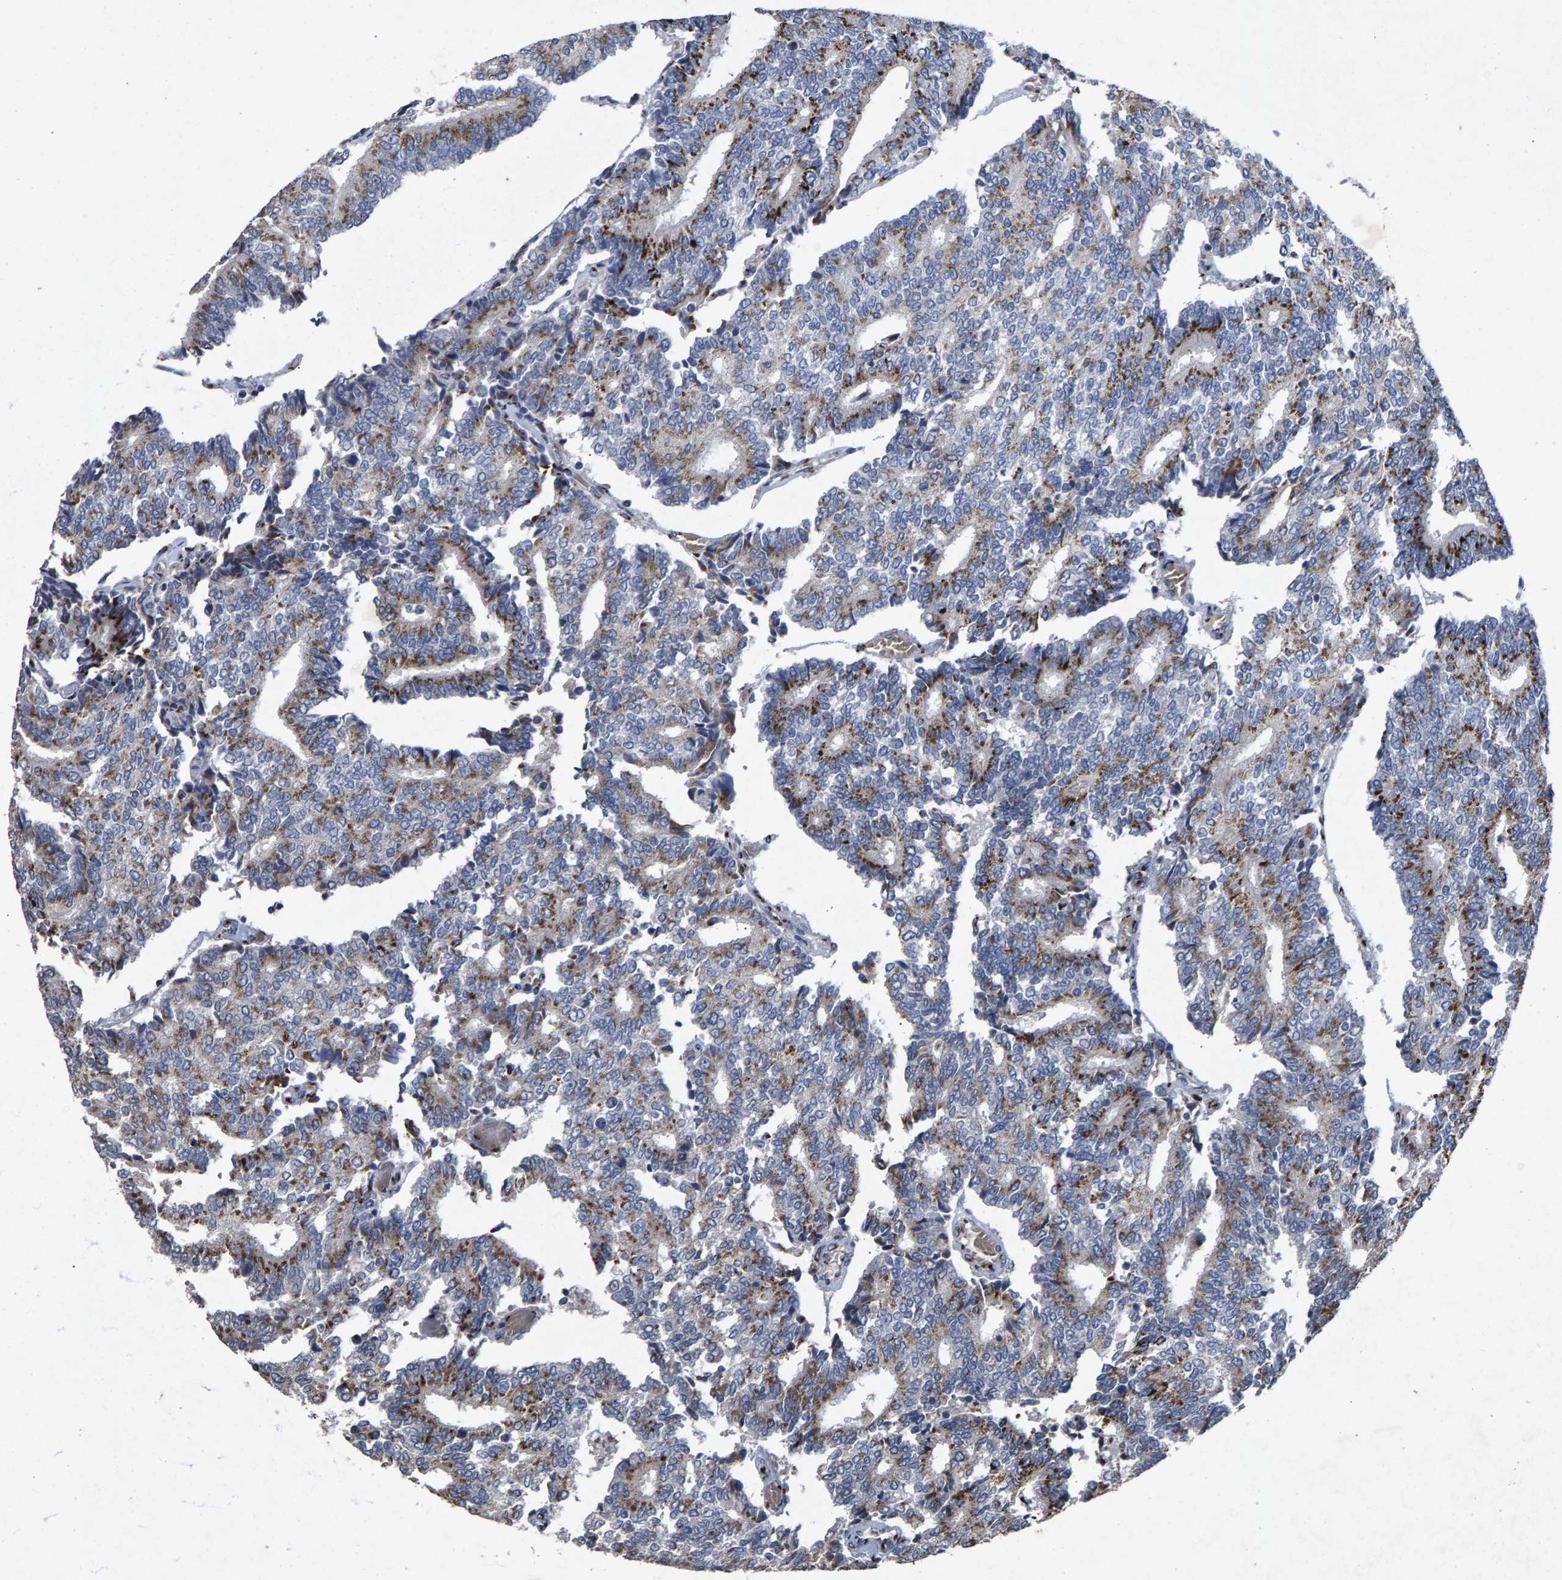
{"staining": {"intensity": "moderate", "quantity": ">75%", "location": "cytoplasmic/membranous"}, "tissue": "prostate cancer", "cell_type": "Tumor cells", "image_type": "cancer", "snomed": [{"axis": "morphology", "description": "Adenocarcinoma, High grade"}, {"axis": "topography", "description": "Prostate"}], "caption": "Tumor cells exhibit moderate cytoplasmic/membranous staining in approximately >75% of cells in prostate cancer.", "gene": "MAN2A1", "patient": {"sex": "male", "age": 55}}